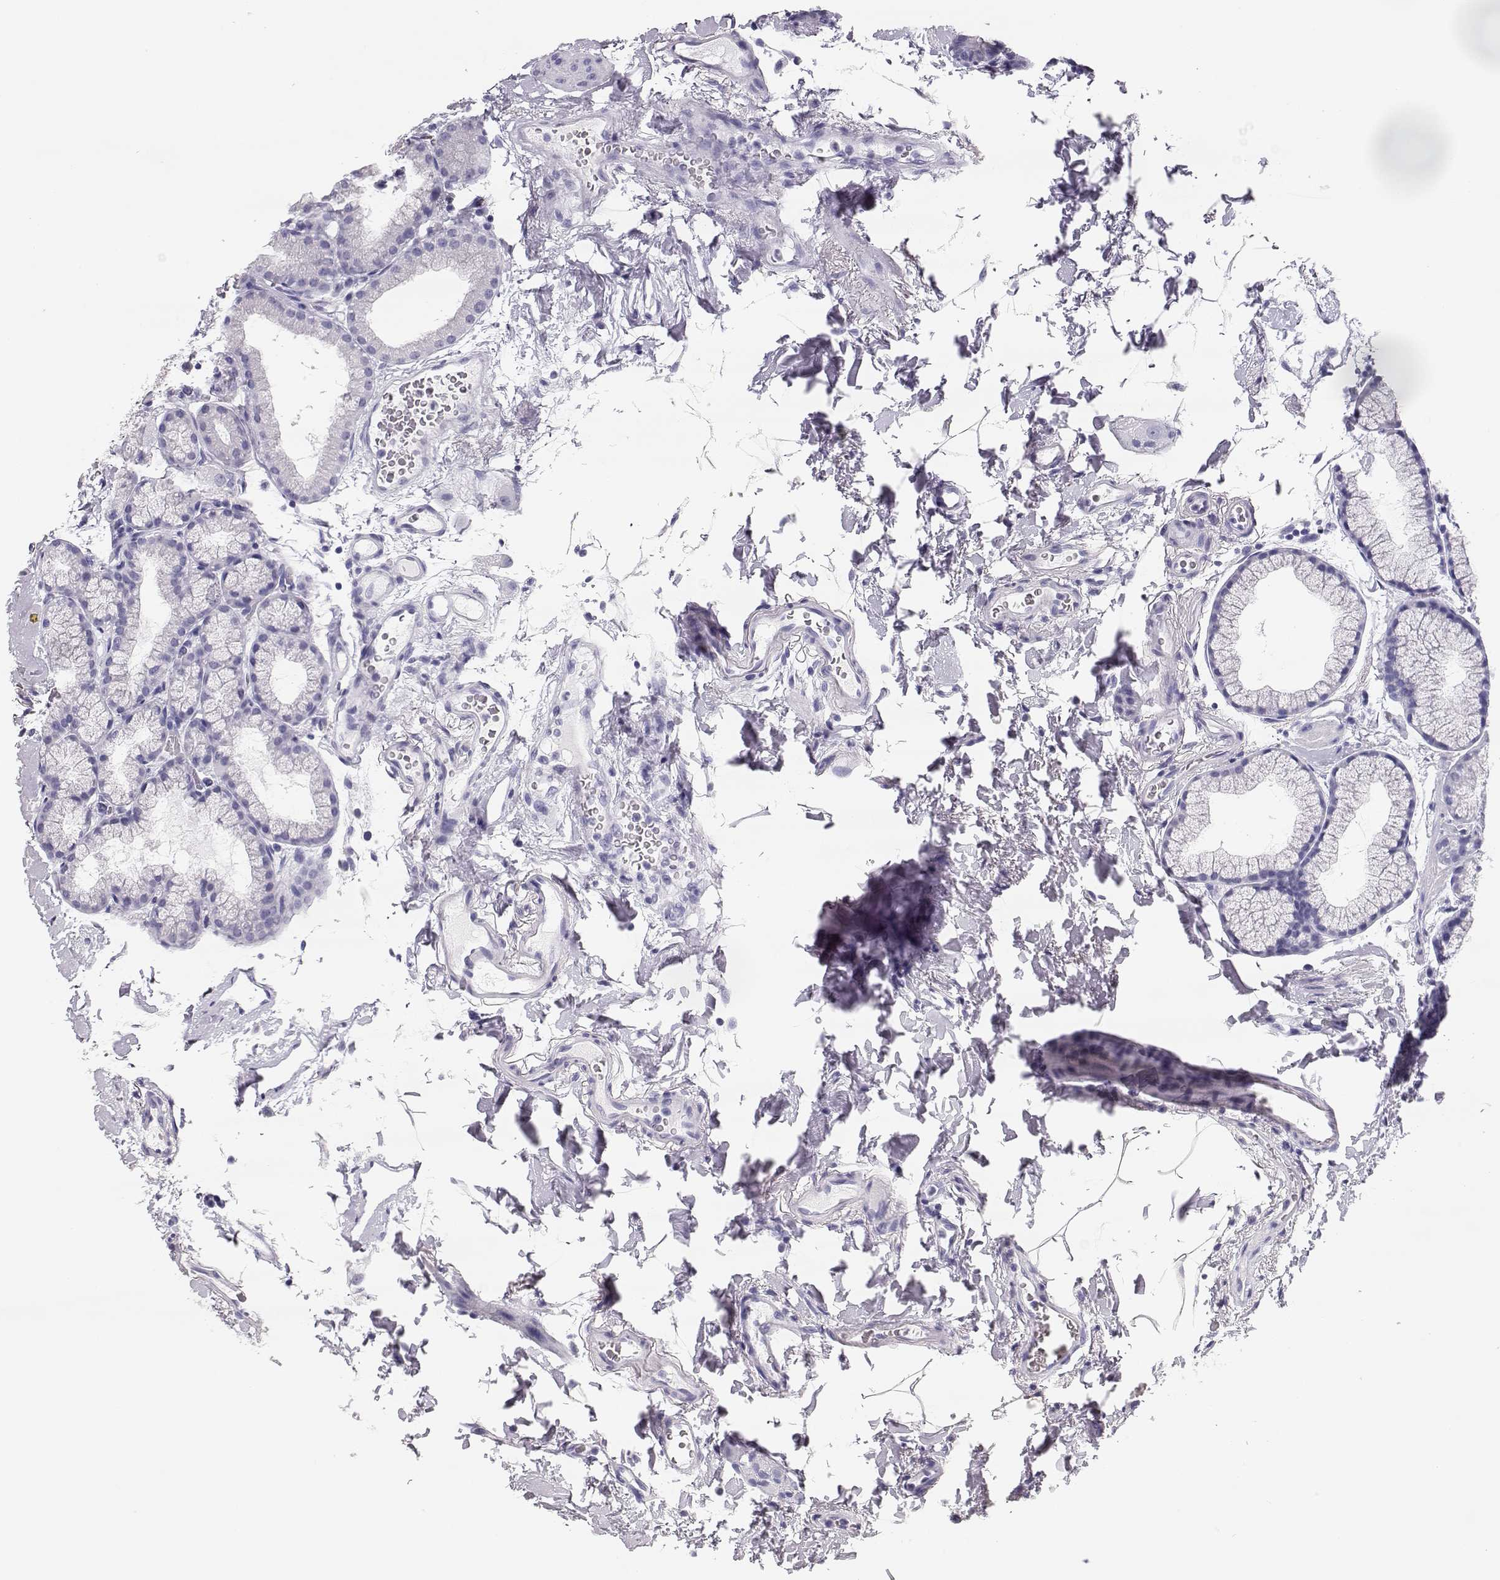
{"staining": {"intensity": "negative", "quantity": "none", "location": "none"}, "tissue": "duodenum", "cell_type": "Glandular cells", "image_type": "normal", "snomed": [{"axis": "morphology", "description": "Normal tissue, NOS"}, {"axis": "topography", "description": "Duodenum"}], "caption": "Human duodenum stained for a protein using IHC displays no expression in glandular cells.", "gene": "MAGEC1", "patient": {"sex": "male", "age": 59}}